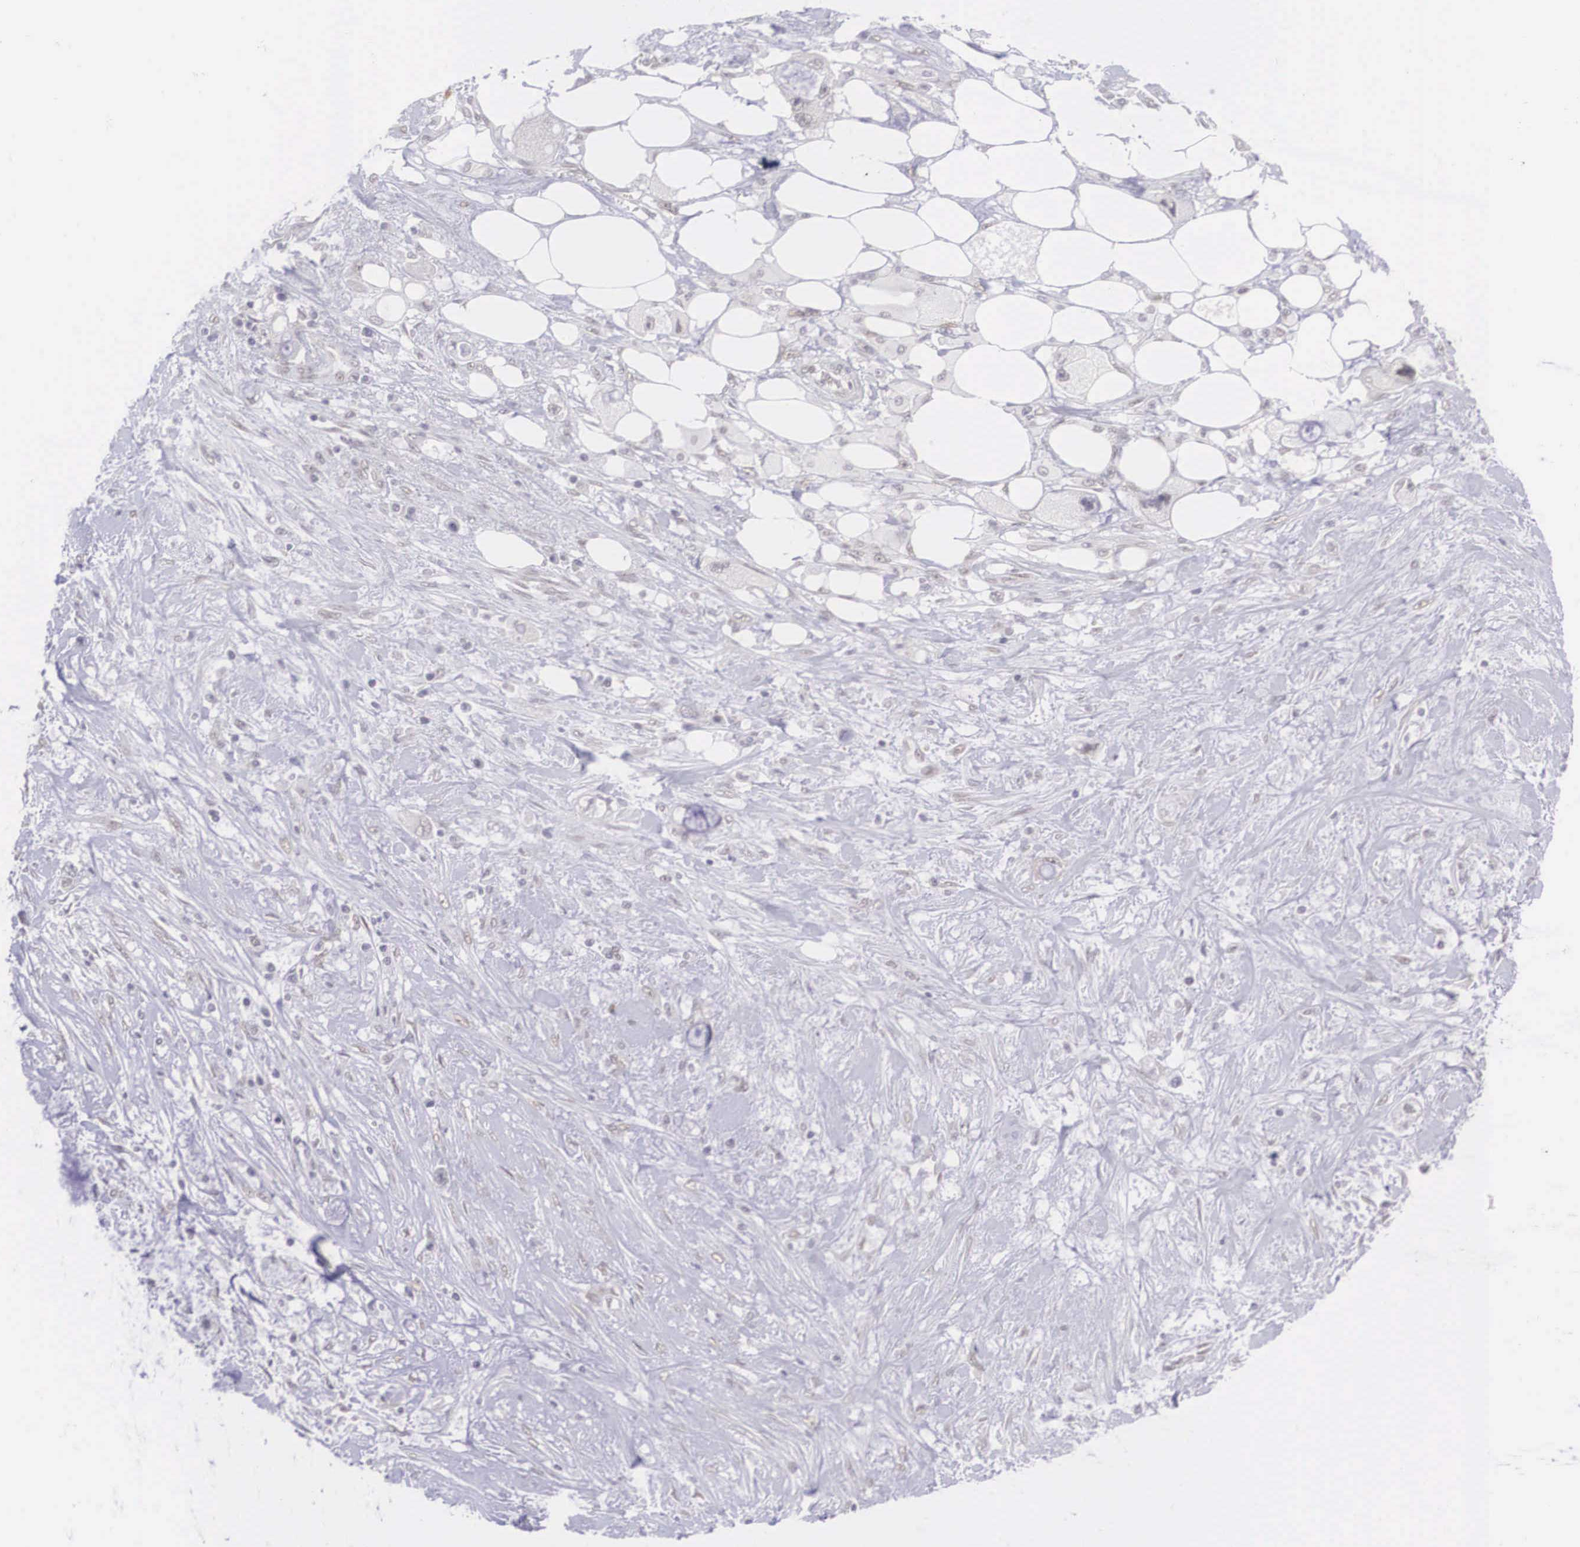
{"staining": {"intensity": "weak", "quantity": "25%-75%", "location": "cytoplasmic/membranous"}, "tissue": "pancreatic cancer", "cell_type": "Tumor cells", "image_type": "cancer", "snomed": [{"axis": "morphology", "description": "Adenocarcinoma, NOS"}, {"axis": "topography", "description": "Pancreas"}, {"axis": "topography", "description": "Stomach, upper"}], "caption": "Protein staining of adenocarcinoma (pancreatic) tissue demonstrates weak cytoplasmic/membranous expression in about 25%-75% of tumor cells. (DAB (3,3'-diaminobenzidine) IHC, brown staining for protein, blue staining for nuclei).", "gene": "NINL", "patient": {"sex": "male", "age": 77}}